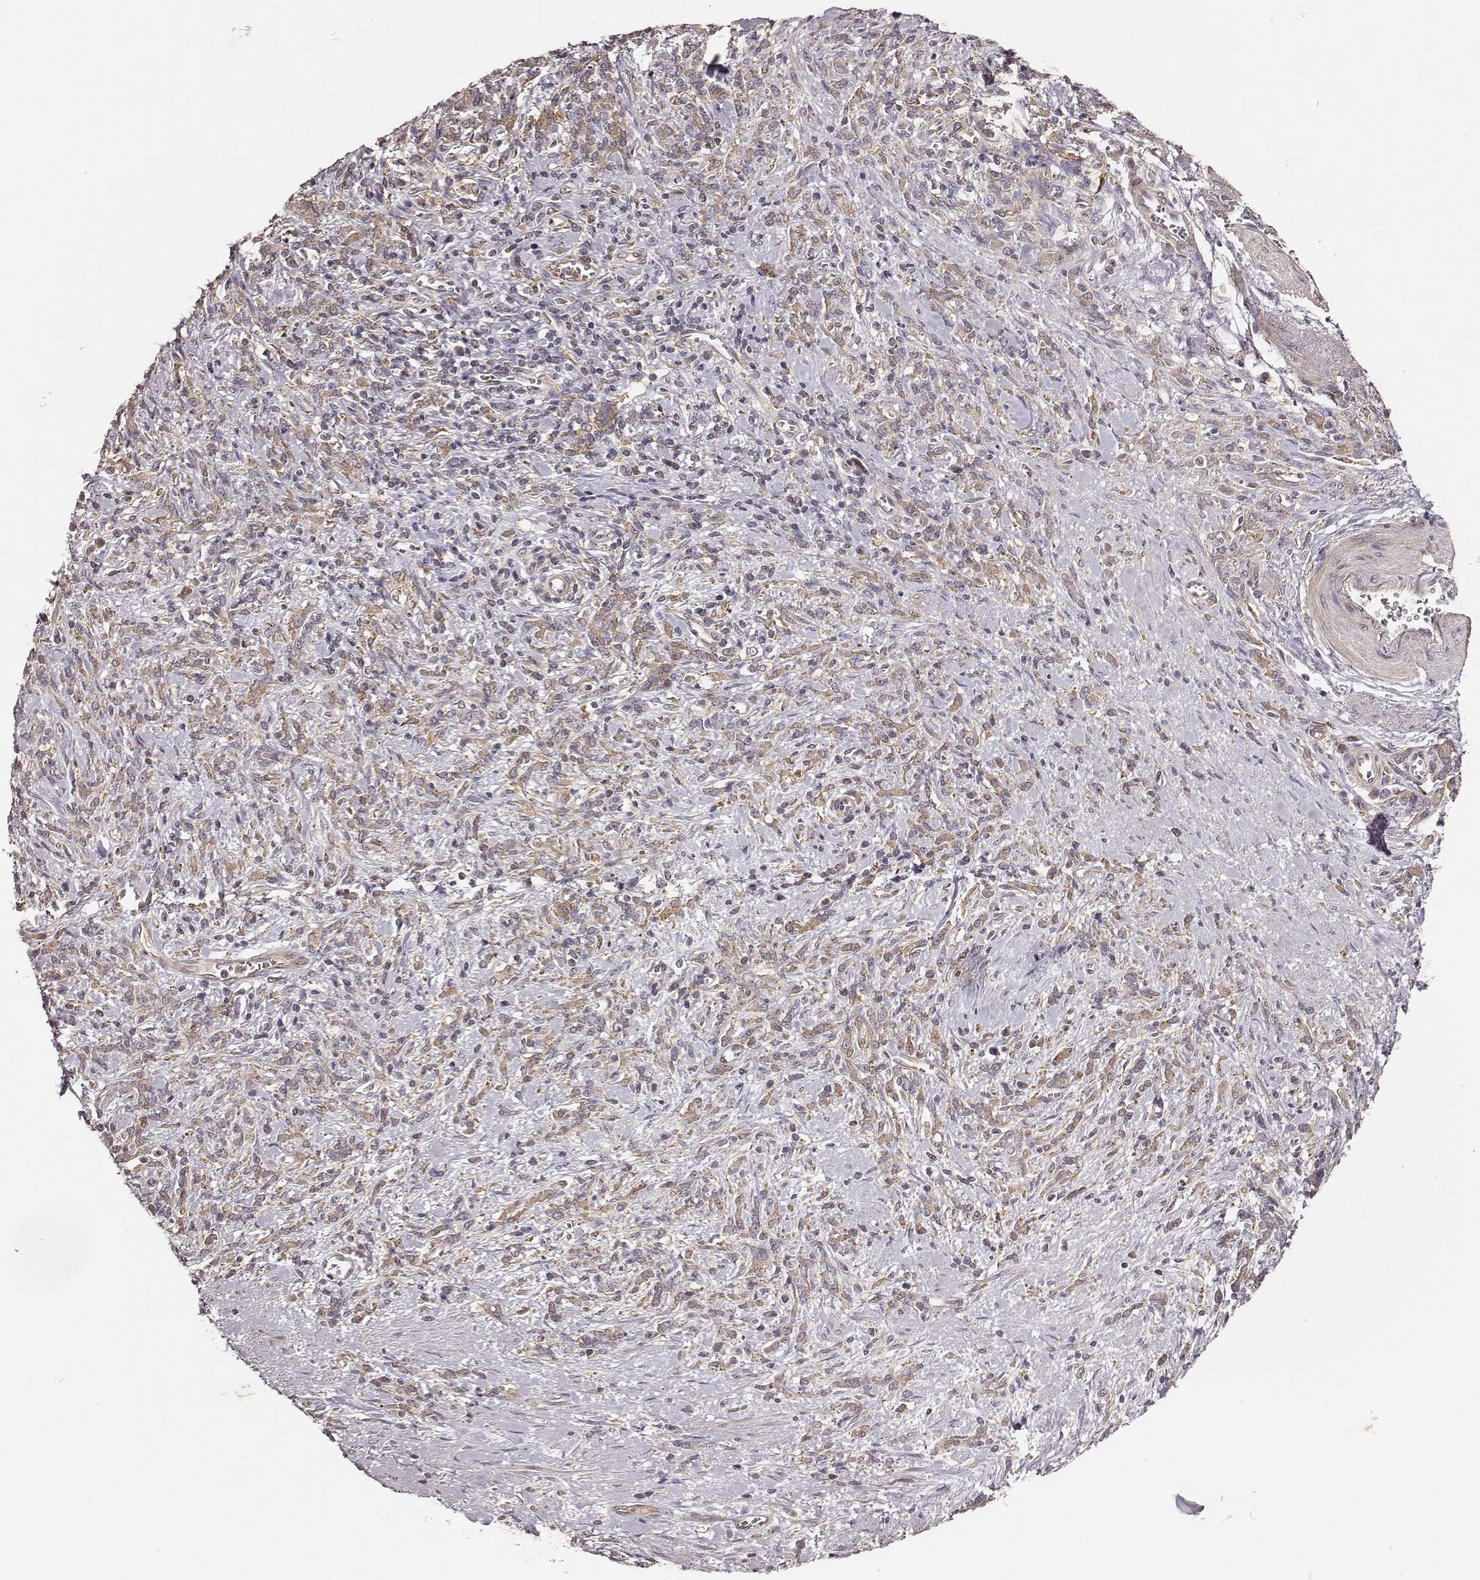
{"staining": {"intensity": "moderate", "quantity": ">75%", "location": "cytoplasmic/membranous"}, "tissue": "stomach cancer", "cell_type": "Tumor cells", "image_type": "cancer", "snomed": [{"axis": "morphology", "description": "Adenocarcinoma, NOS"}, {"axis": "topography", "description": "Stomach"}], "caption": "Brown immunohistochemical staining in human adenocarcinoma (stomach) displays moderate cytoplasmic/membranous staining in approximately >75% of tumor cells.", "gene": "VPS26A", "patient": {"sex": "female", "age": 57}}